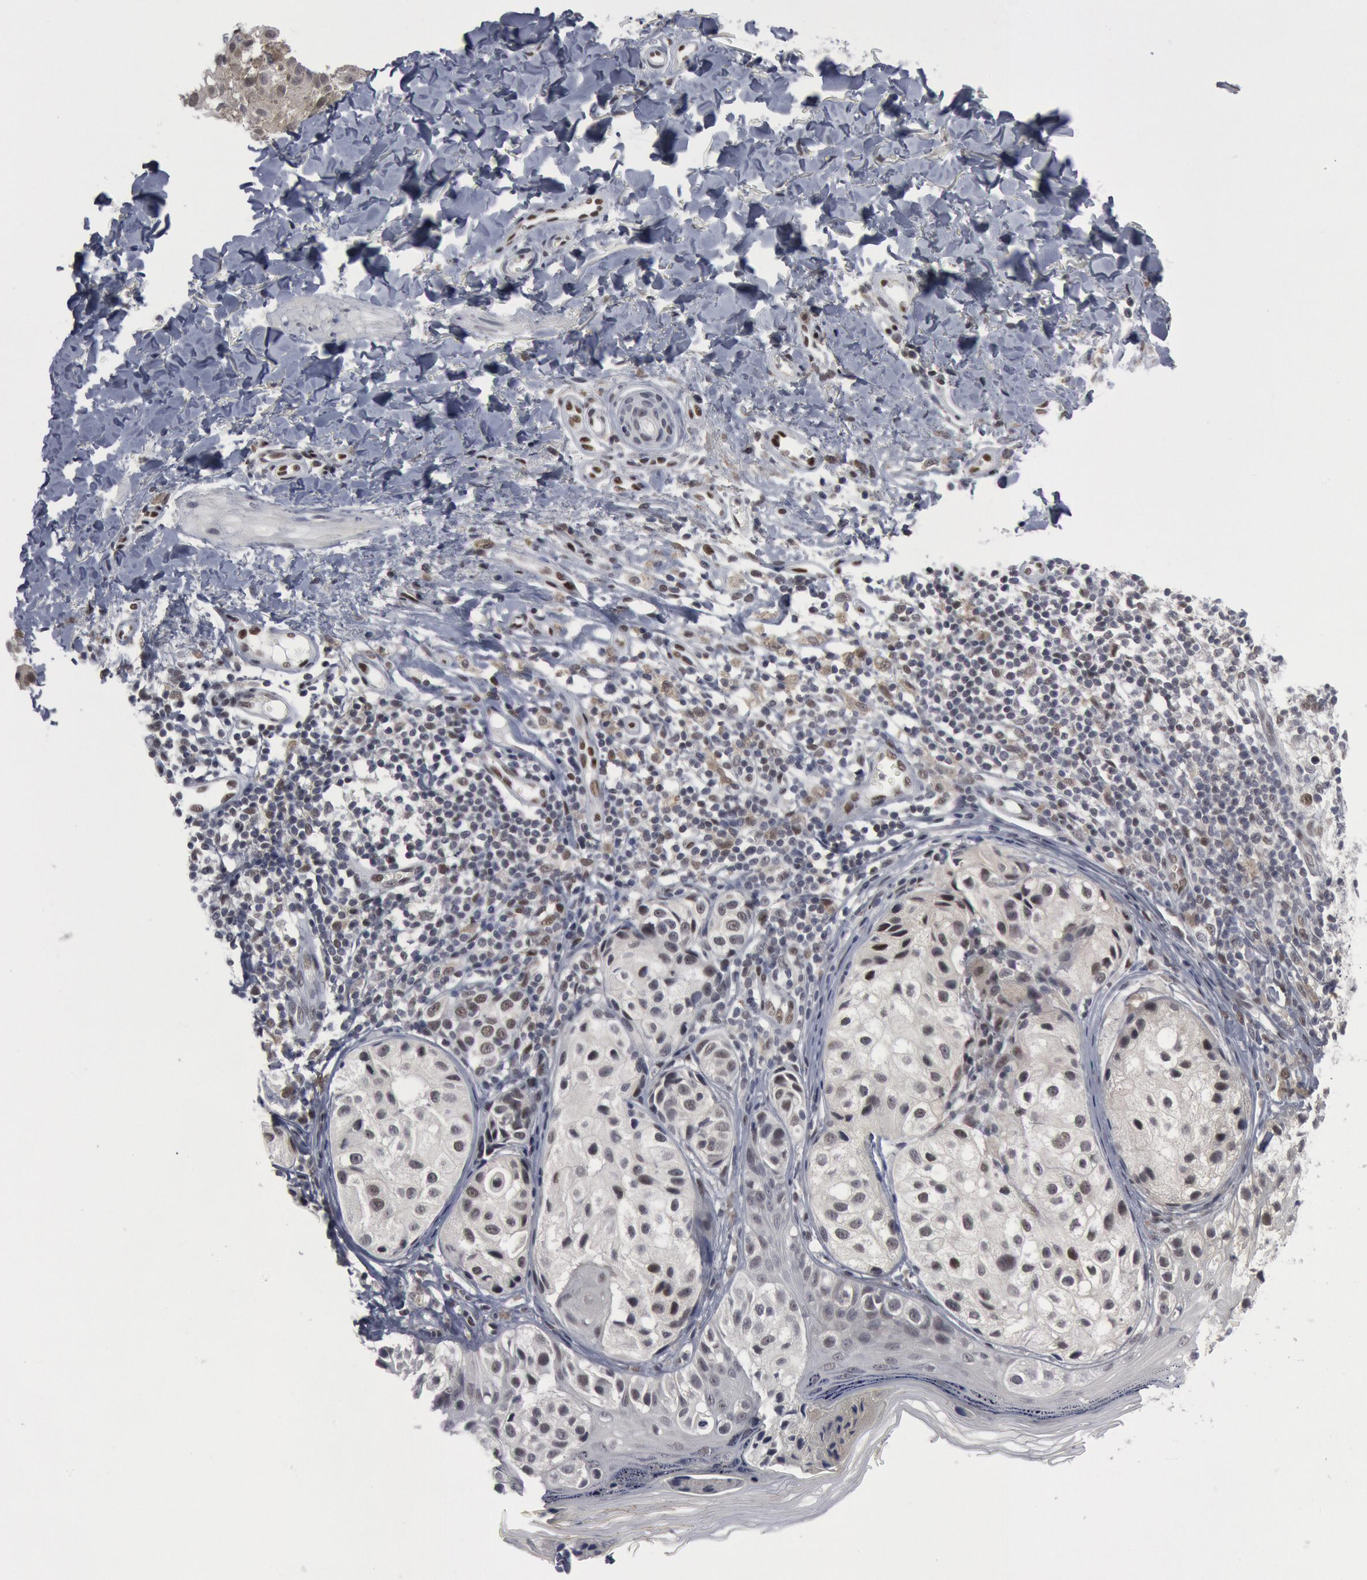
{"staining": {"intensity": "weak", "quantity": "<25%", "location": "nuclear"}, "tissue": "melanoma", "cell_type": "Tumor cells", "image_type": "cancer", "snomed": [{"axis": "morphology", "description": "Malignant melanoma, NOS"}, {"axis": "topography", "description": "Skin"}], "caption": "DAB immunohistochemical staining of malignant melanoma displays no significant staining in tumor cells.", "gene": "FOXO1", "patient": {"sex": "male", "age": 23}}